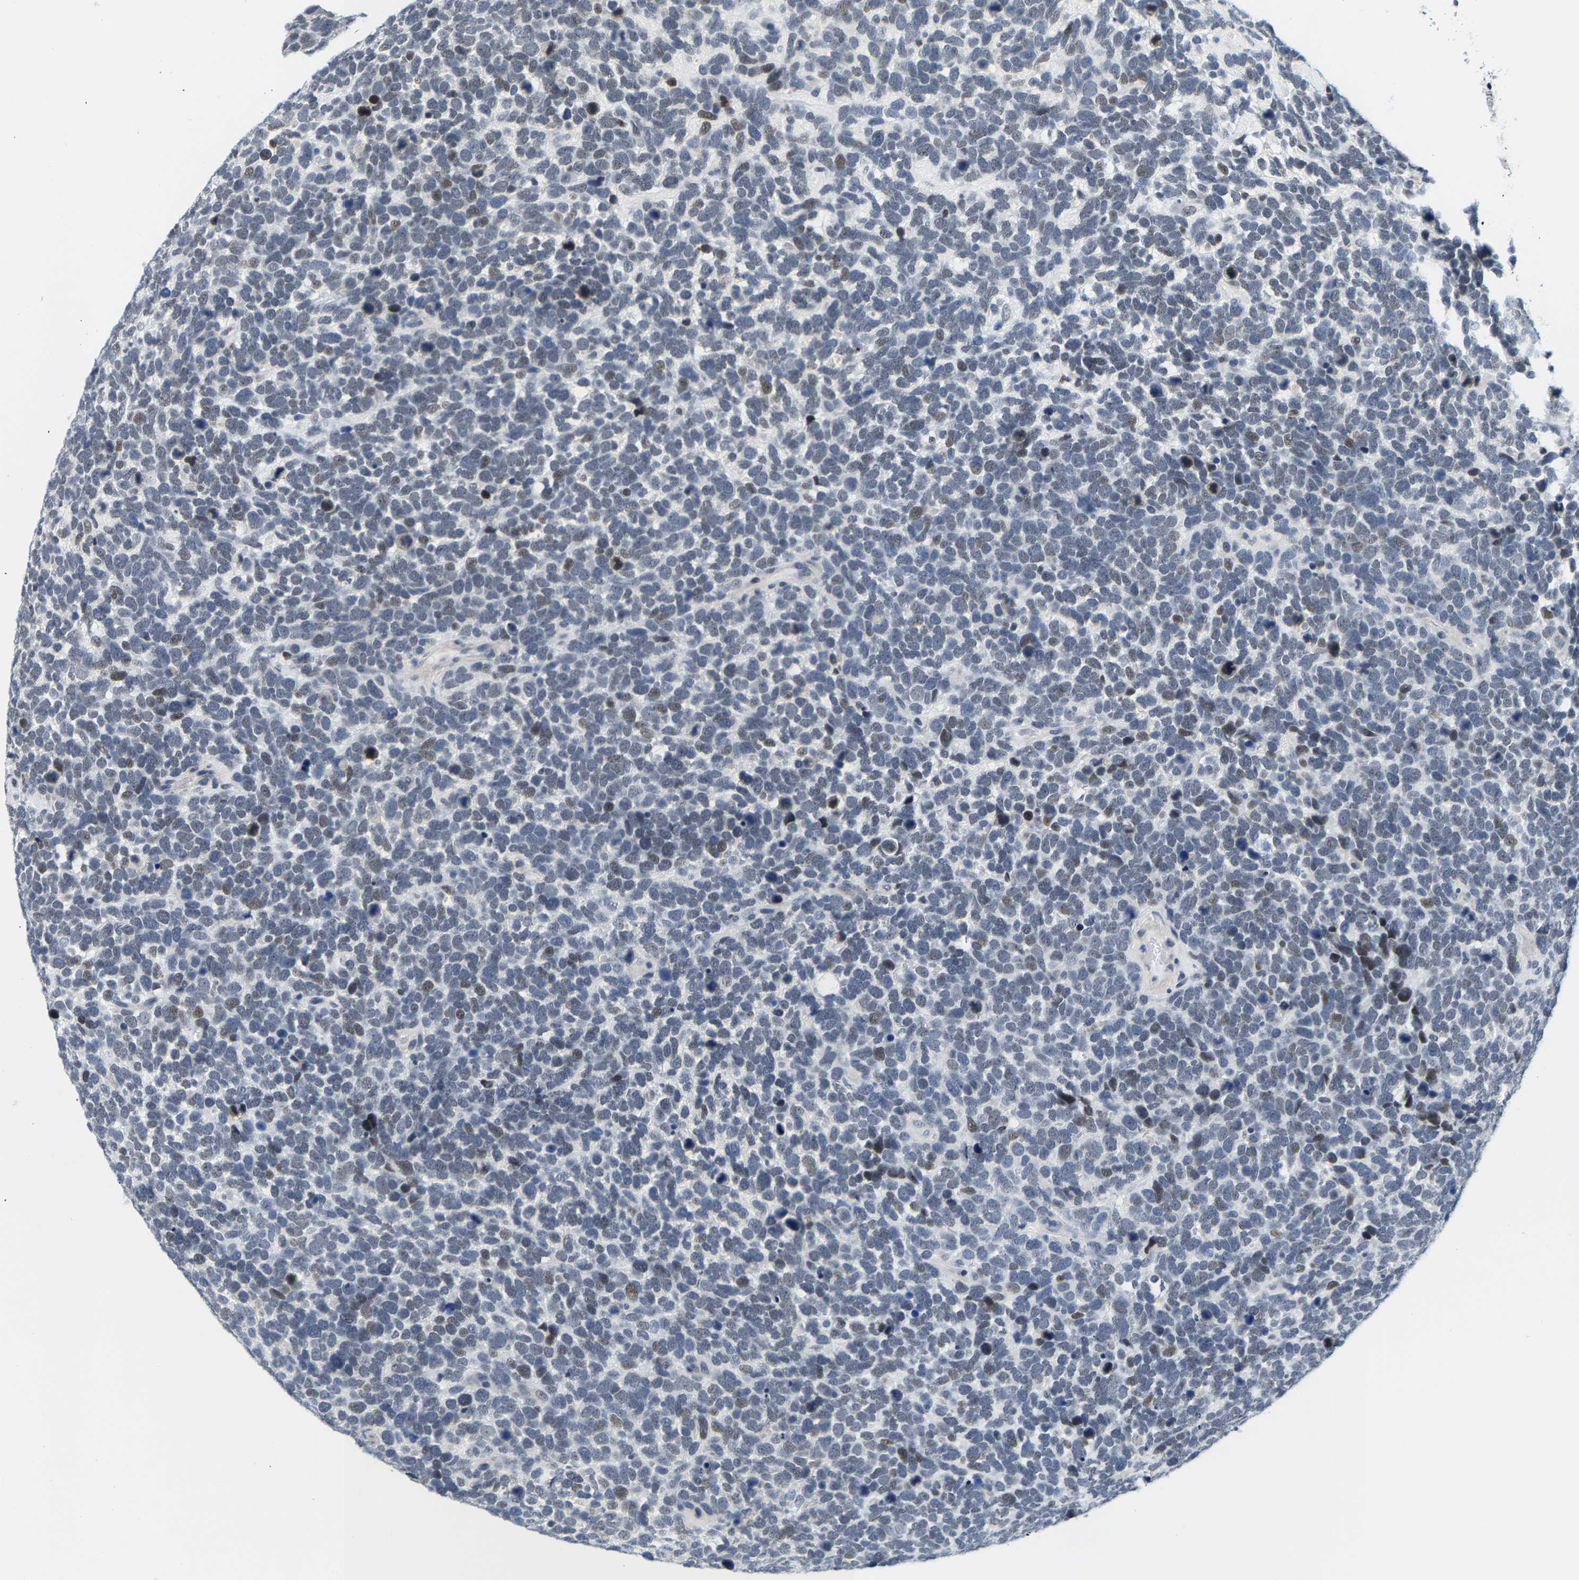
{"staining": {"intensity": "moderate", "quantity": "<25%", "location": "nuclear"}, "tissue": "urothelial cancer", "cell_type": "Tumor cells", "image_type": "cancer", "snomed": [{"axis": "morphology", "description": "Urothelial carcinoma, High grade"}, {"axis": "topography", "description": "Urinary bladder"}], "caption": "Urothelial cancer stained for a protein (brown) shows moderate nuclear positive staining in about <25% of tumor cells.", "gene": "SETD1B", "patient": {"sex": "female", "age": 82}}